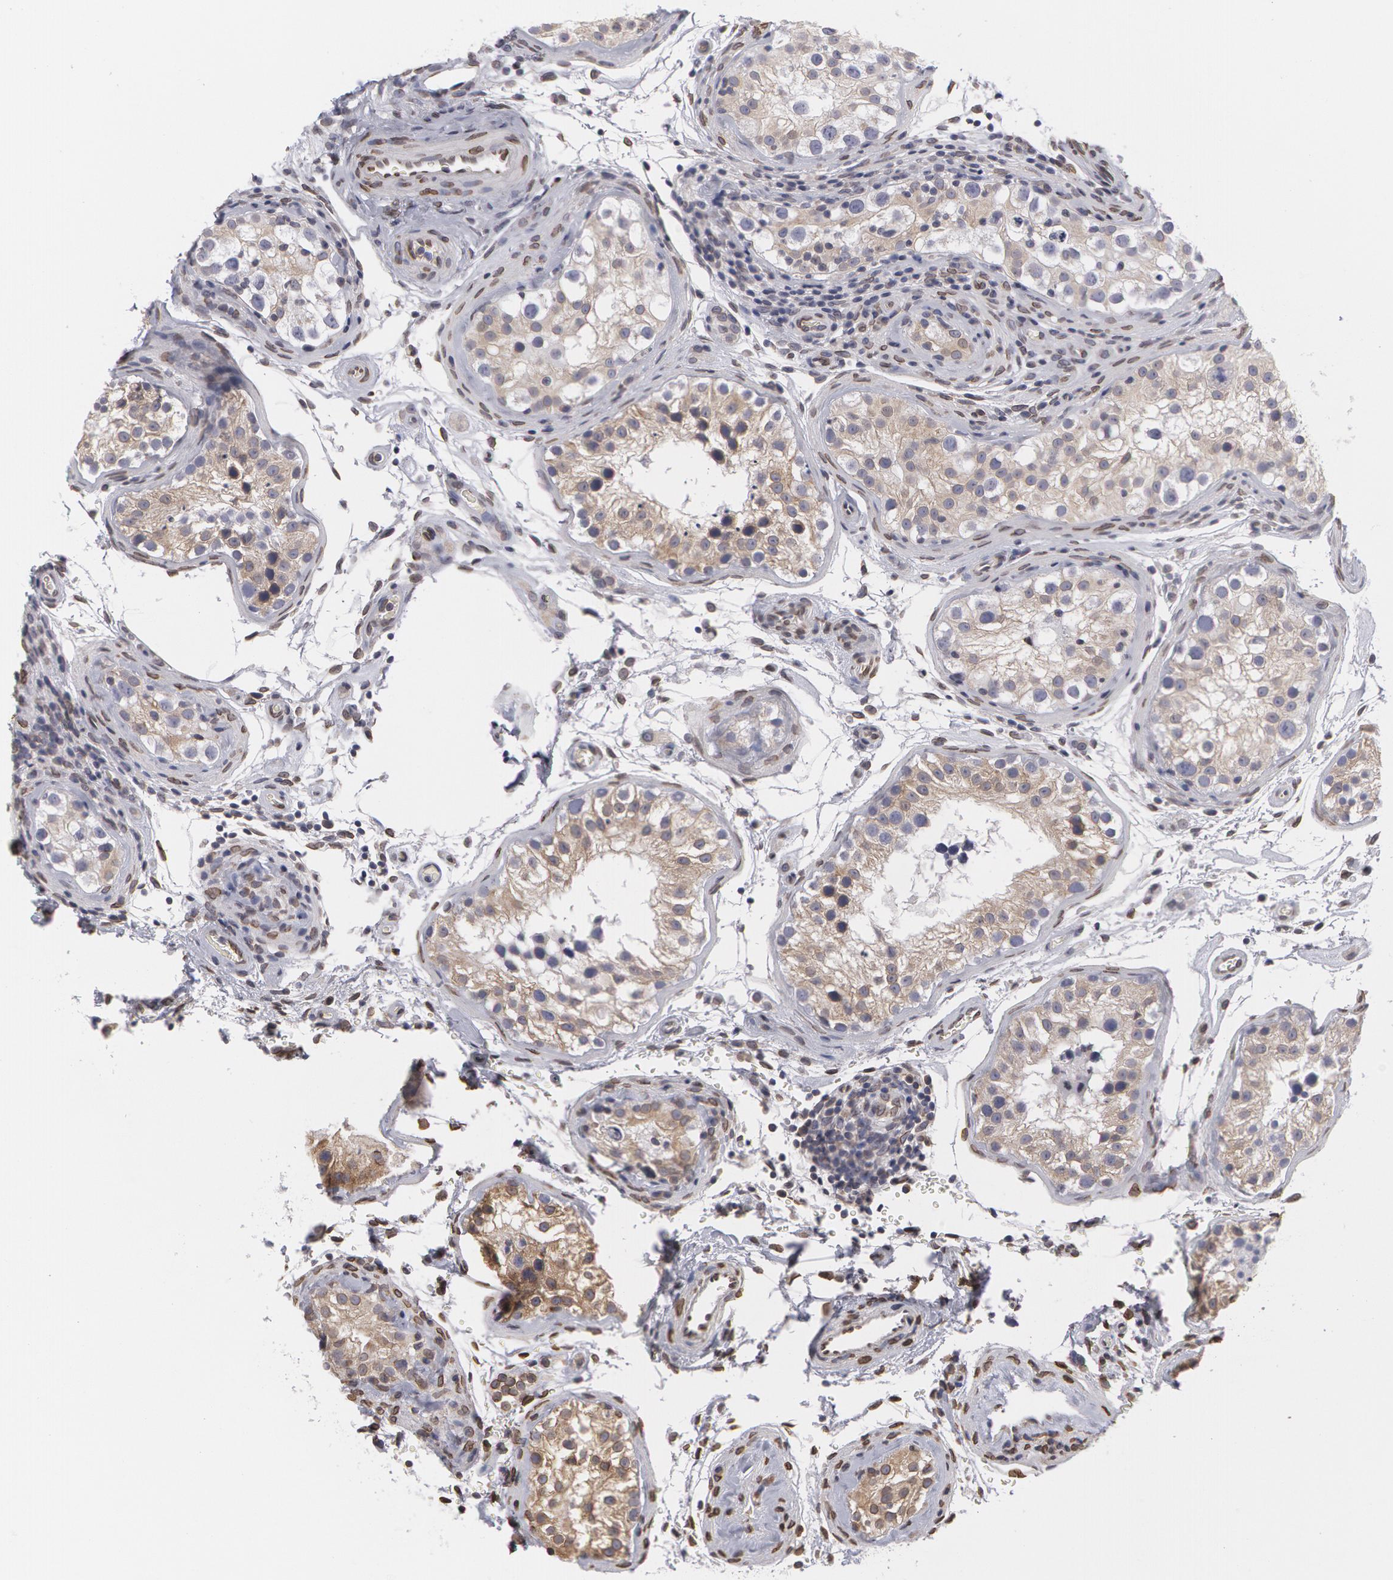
{"staining": {"intensity": "moderate", "quantity": "<25%", "location": "cytoplasmic/membranous,nuclear"}, "tissue": "testis", "cell_type": "Cells in seminiferous ducts", "image_type": "normal", "snomed": [{"axis": "morphology", "description": "Normal tissue, NOS"}, {"axis": "topography", "description": "Testis"}], "caption": "Testis was stained to show a protein in brown. There is low levels of moderate cytoplasmic/membranous,nuclear positivity in approximately <25% of cells in seminiferous ducts. (DAB (3,3'-diaminobenzidine) IHC, brown staining for protein, blue staining for nuclei).", "gene": "EMD", "patient": {"sex": "male", "age": 24}}